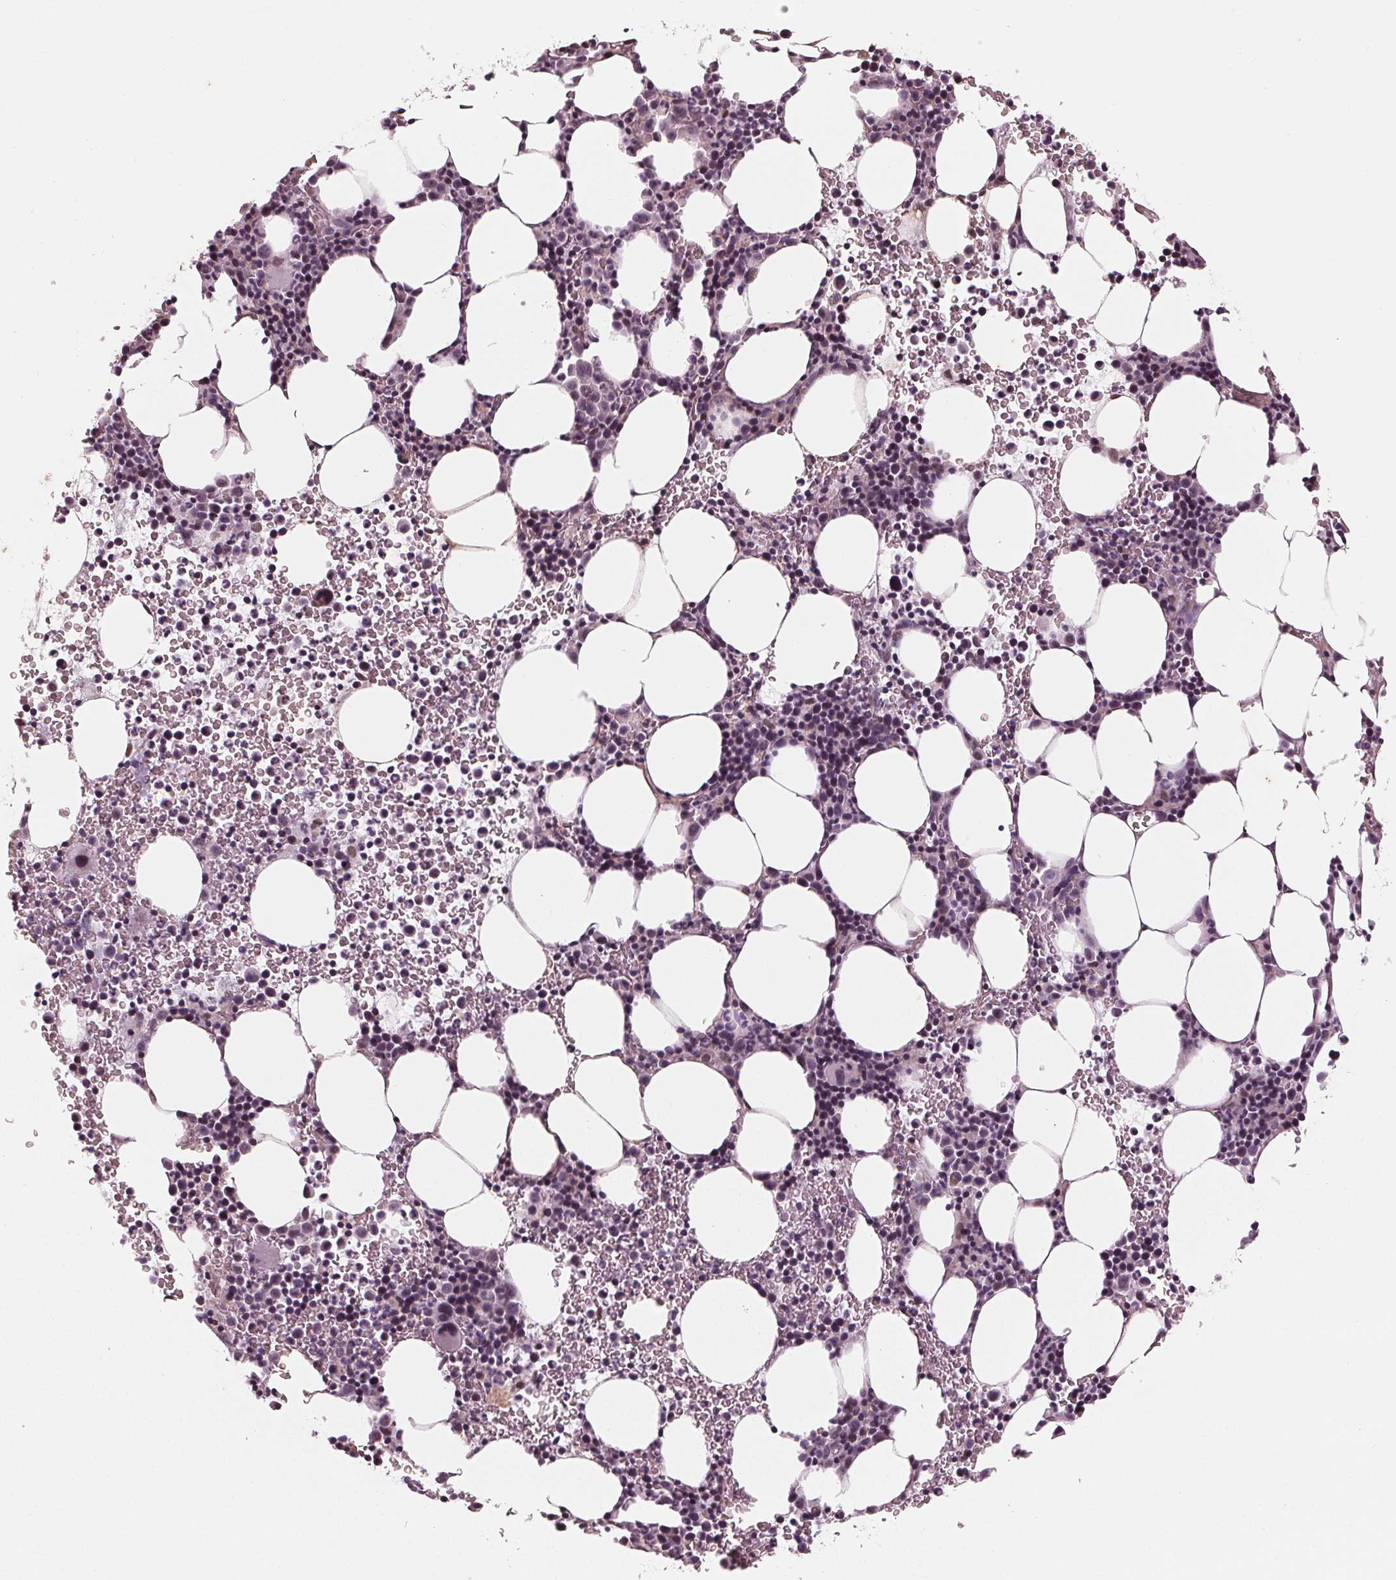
{"staining": {"intensity": "negative", "quantity": "none", "location": "none"}, "tissue": "bone marrow", "cell_type": "Hematopoietic cells", "image_type": "normal", "snomed": [{"axis": "morphology", "description": "Normal tissue, NOS"}, {"axis": "topography", "description": "Bone marrow"}], "caption": "High power microscopy image of an immunohistochemistry image of normal bone marrow, revealing no significant staining in hematopoietic cells. (Stains: DAB (3,3'-diaminobenzidine) immunohistochemistry with hematoxylin counter stain, Microscopy: brightfield microscopy at high magnification).", "gene": "DNMT3L", "patient": {"sex": "male", "age": 58}}